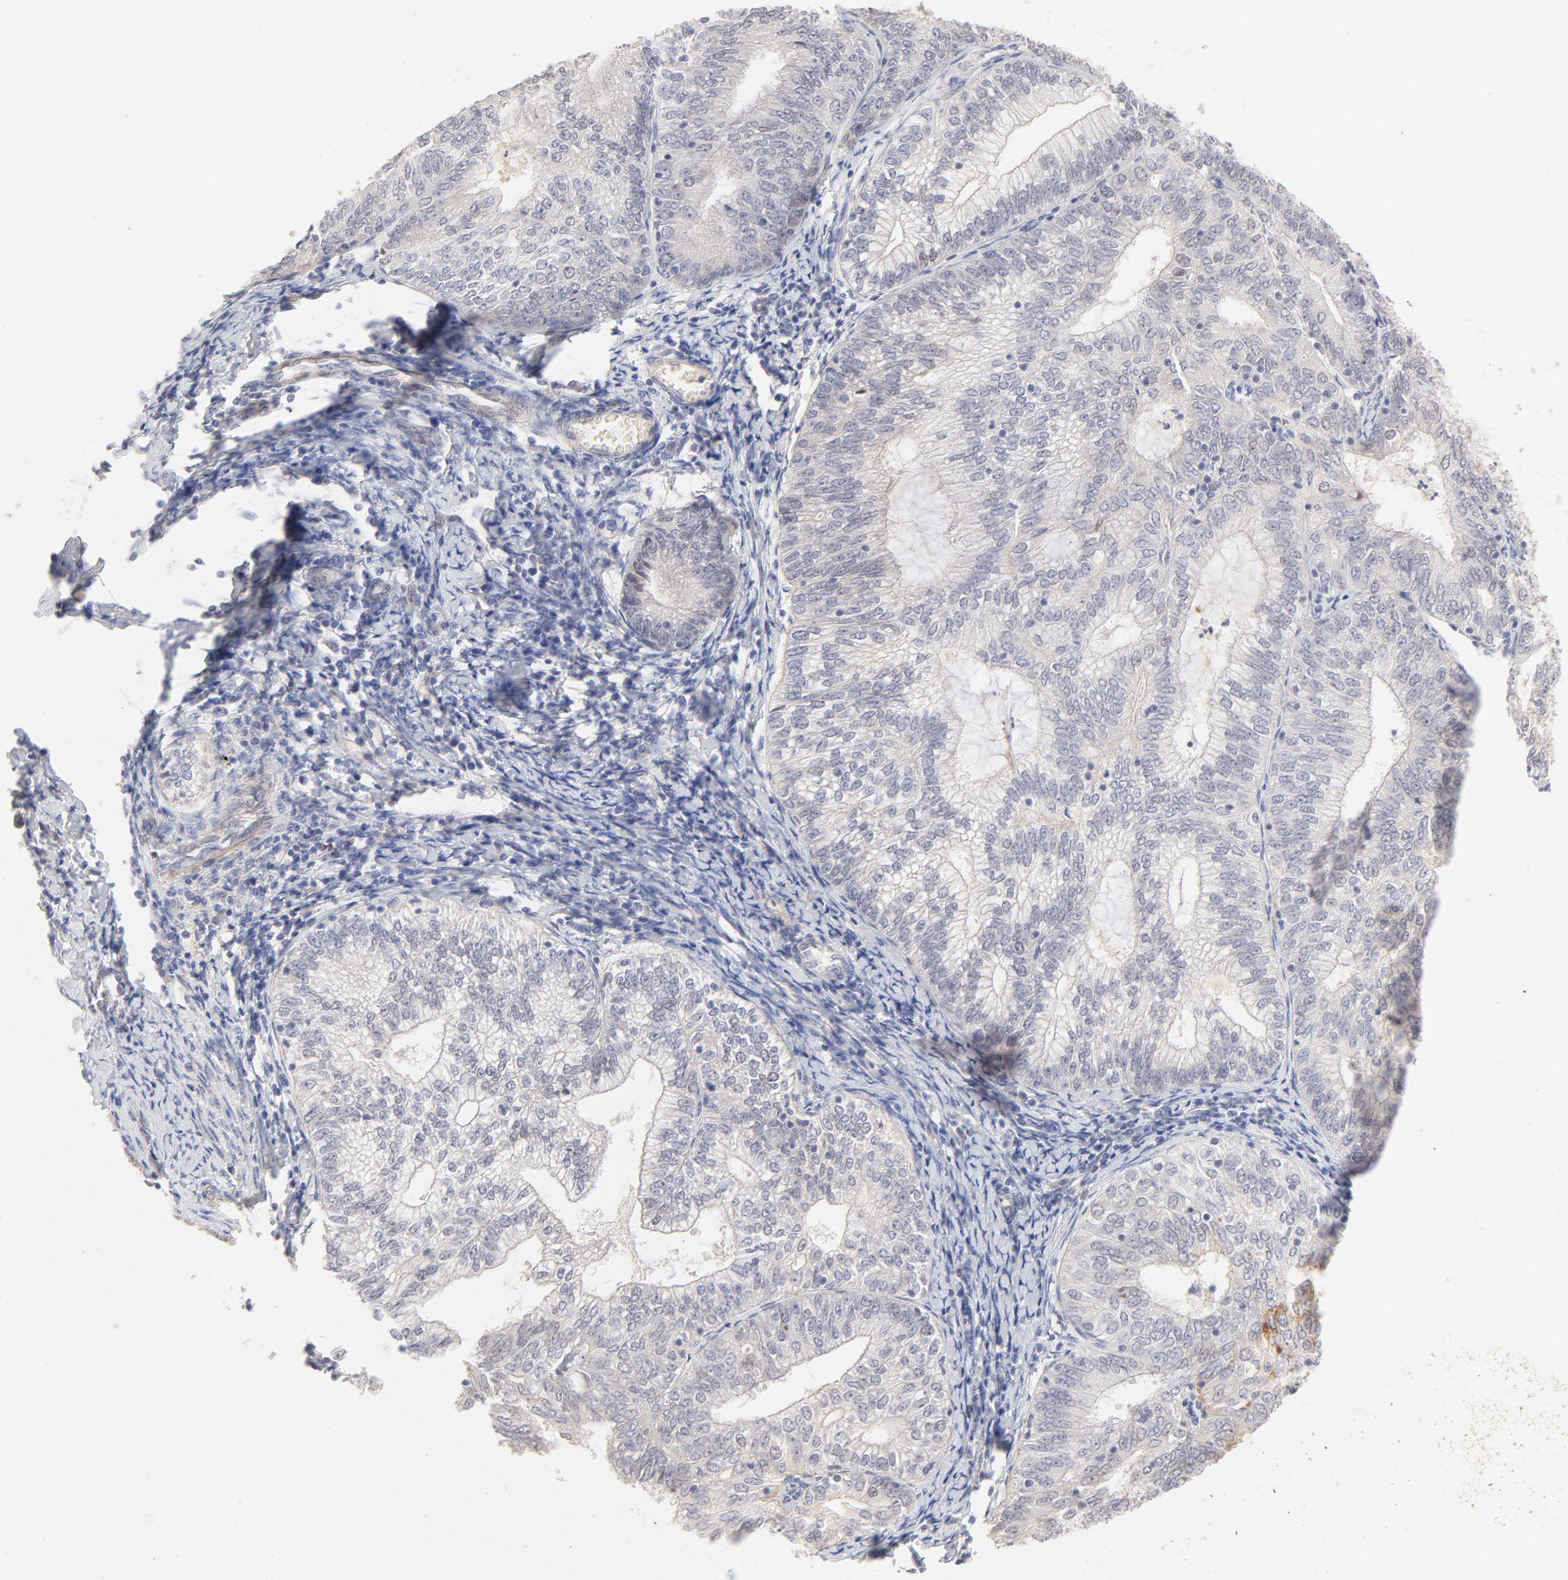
{"staining": {"intensity": "negative", "quantity": "none", "location": "none"}, "tissue": "endometrial cancer", "cell_type": "Tumor cells", "image_type": "cancer", "snomed": [{"axis": "morphology", "description": "Adenocarcinoma, NOS"}, {"axis": "topography", "description": "Endometrium"}], "caption": "IHC histopathology image of endometrial adenocarcinoma stained for a protein (brown), which displays no staining in tumor cells.", "gene": "ELF3", "patient": {"sex": "female", "age": 69}}